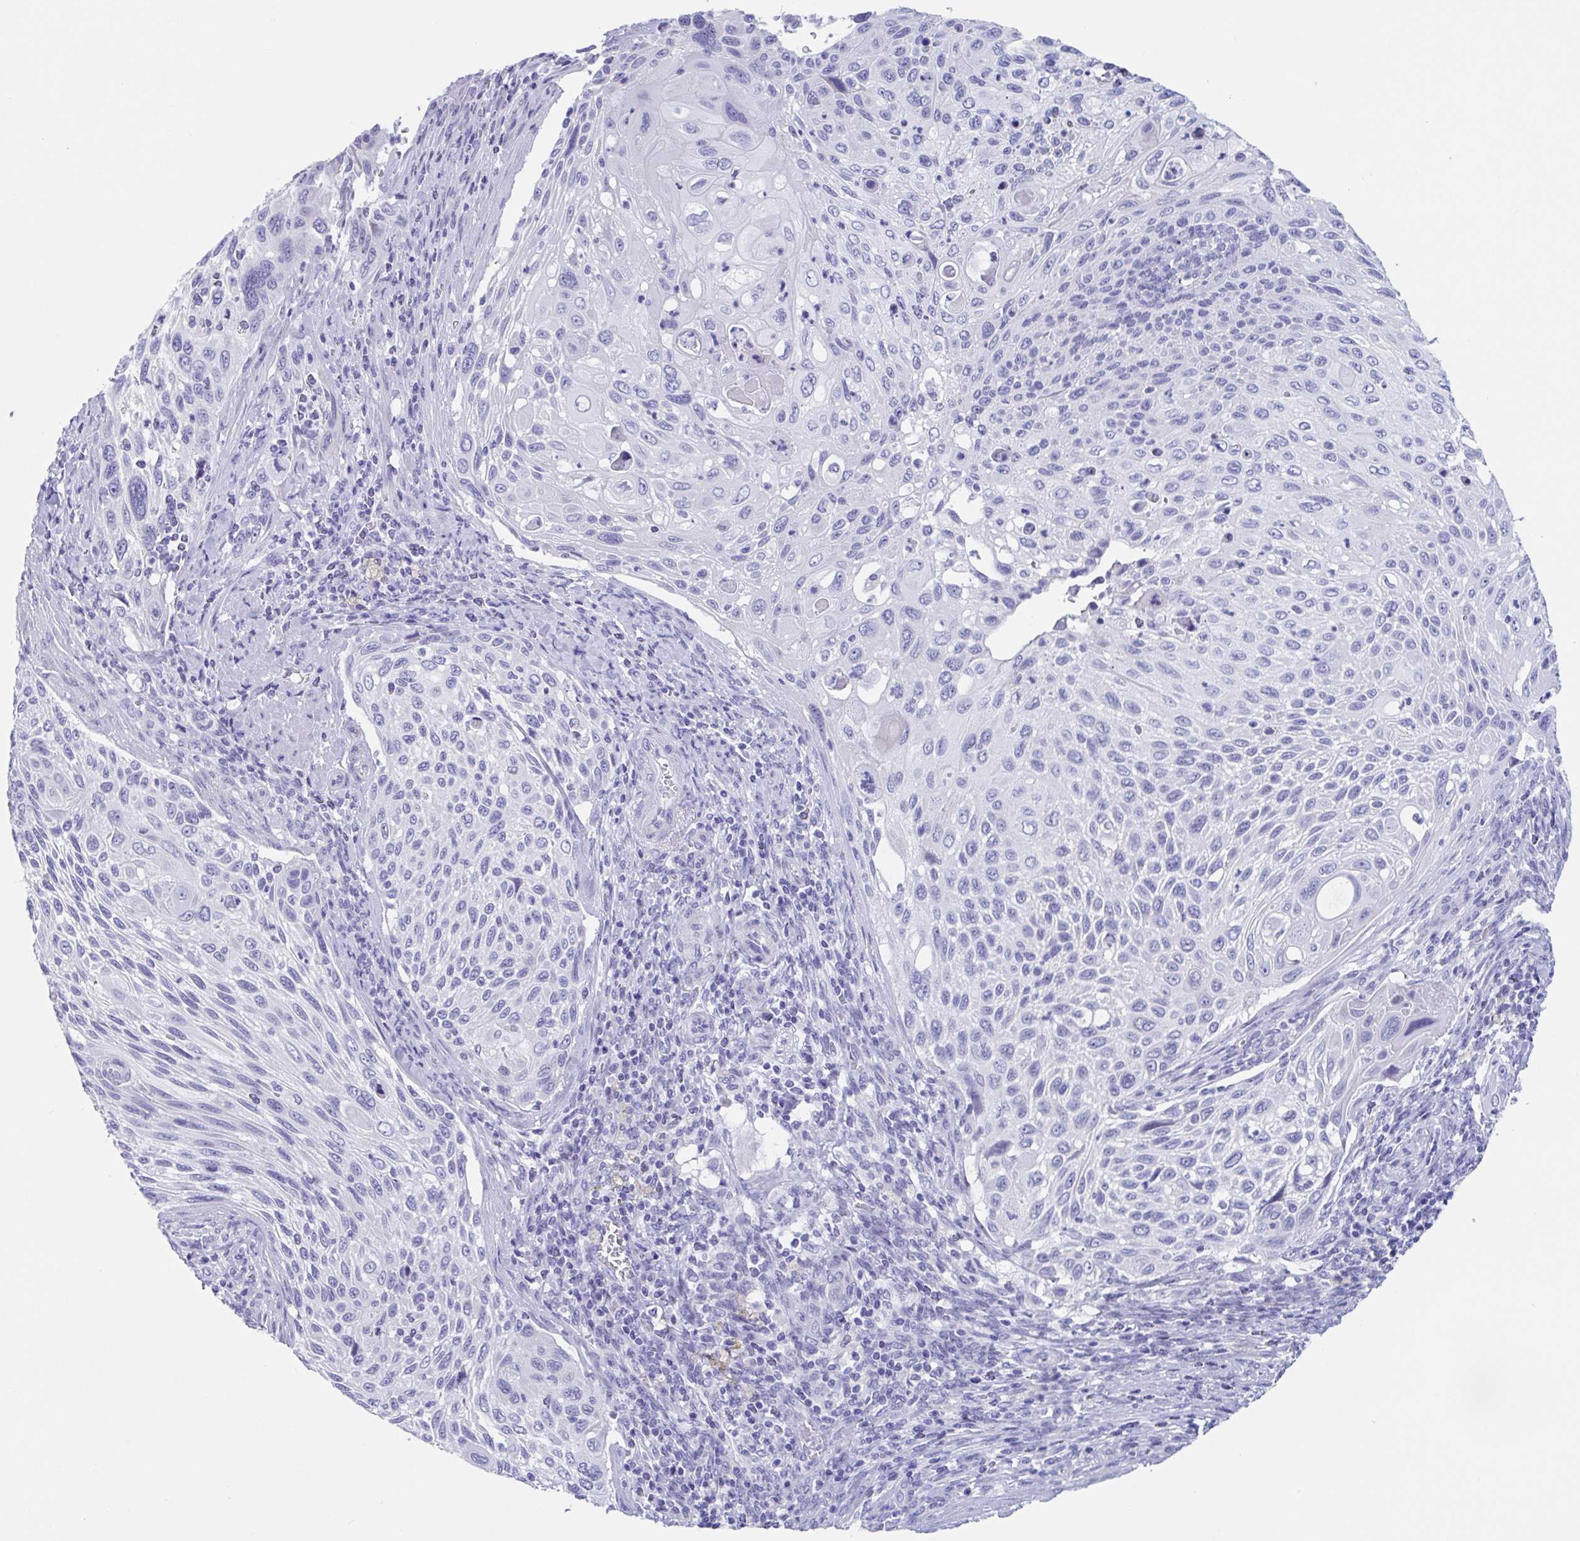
{"staining": {"intensity": "negative", "quantity": "none", "location": "none"}, "tissue": "cervical cancer", "cell_type": "Tumor cells", "image_type": "cancer", "snomed": [{"axis": "morphology", "description": "Squamous cell carcinoma, NOS"}, {"axis": "topography", "description": "Cervix"}], "caption": "DAB (3,3'-diaminobenzidine) immunohistochemical staining of human cervical cancer (squamous cell carcinoma) displays no significant staining in tumor cells.", "gene": "ZPBP", "patient": {"sex": "female", "age": 70}}